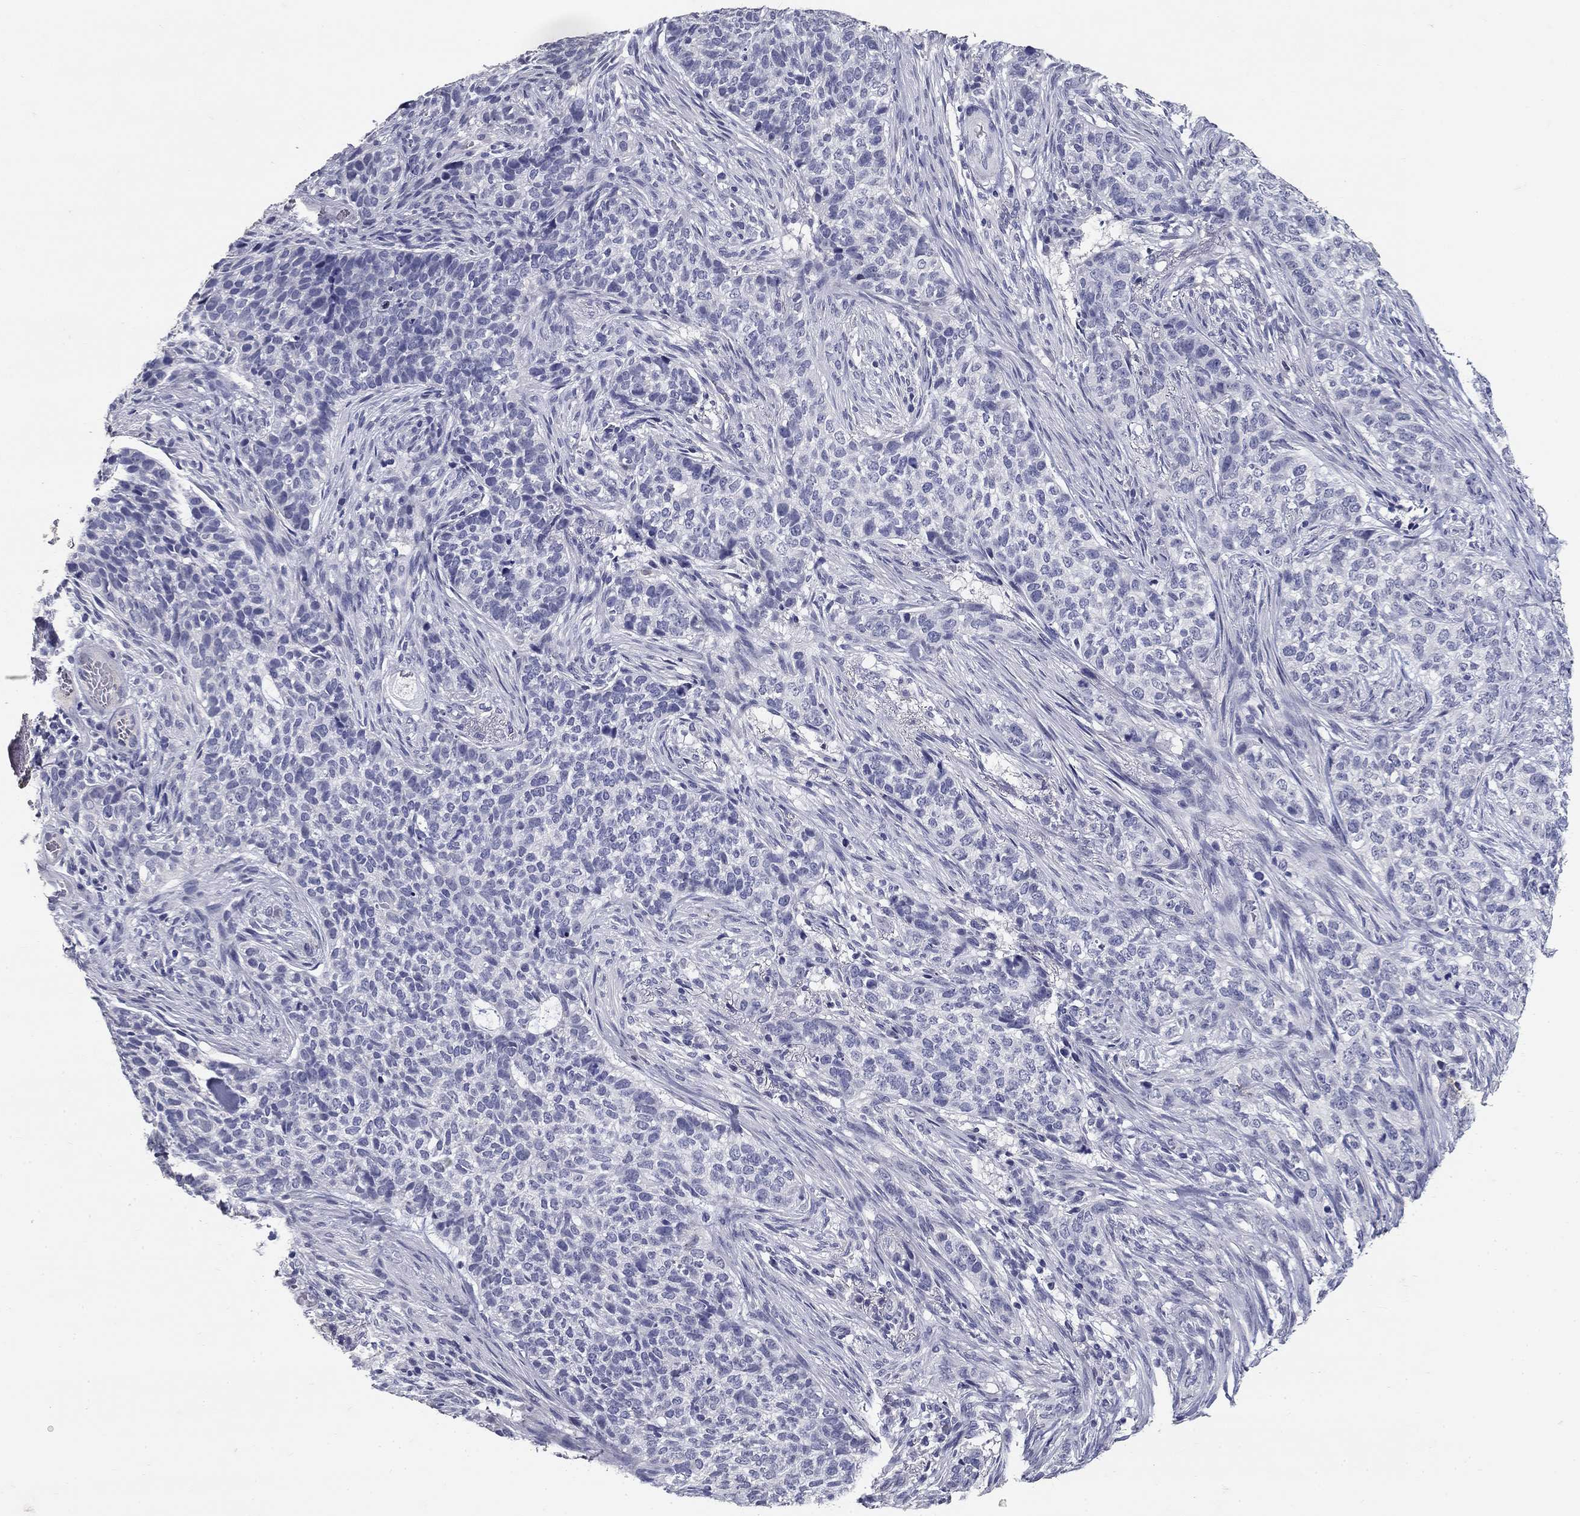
{"staining": {"intensity": "negative", "quantity": "none", "location": "none"}, "tissue": "skin cancer", "cell_type": "Tumor cells", "image_type": "cancer", "snomed": [{"axis": "morphology", "description": "Basal cell carcinoma"}, {"axis": "topography", "description": "Skin"}], "caption": "DAB immunohistochemical staining of skin cancer (basal cell carcinoma) shows no significant expression in tumor cells.", "gene": "POMC", "patient": {"sex": "female", "age": 69}}